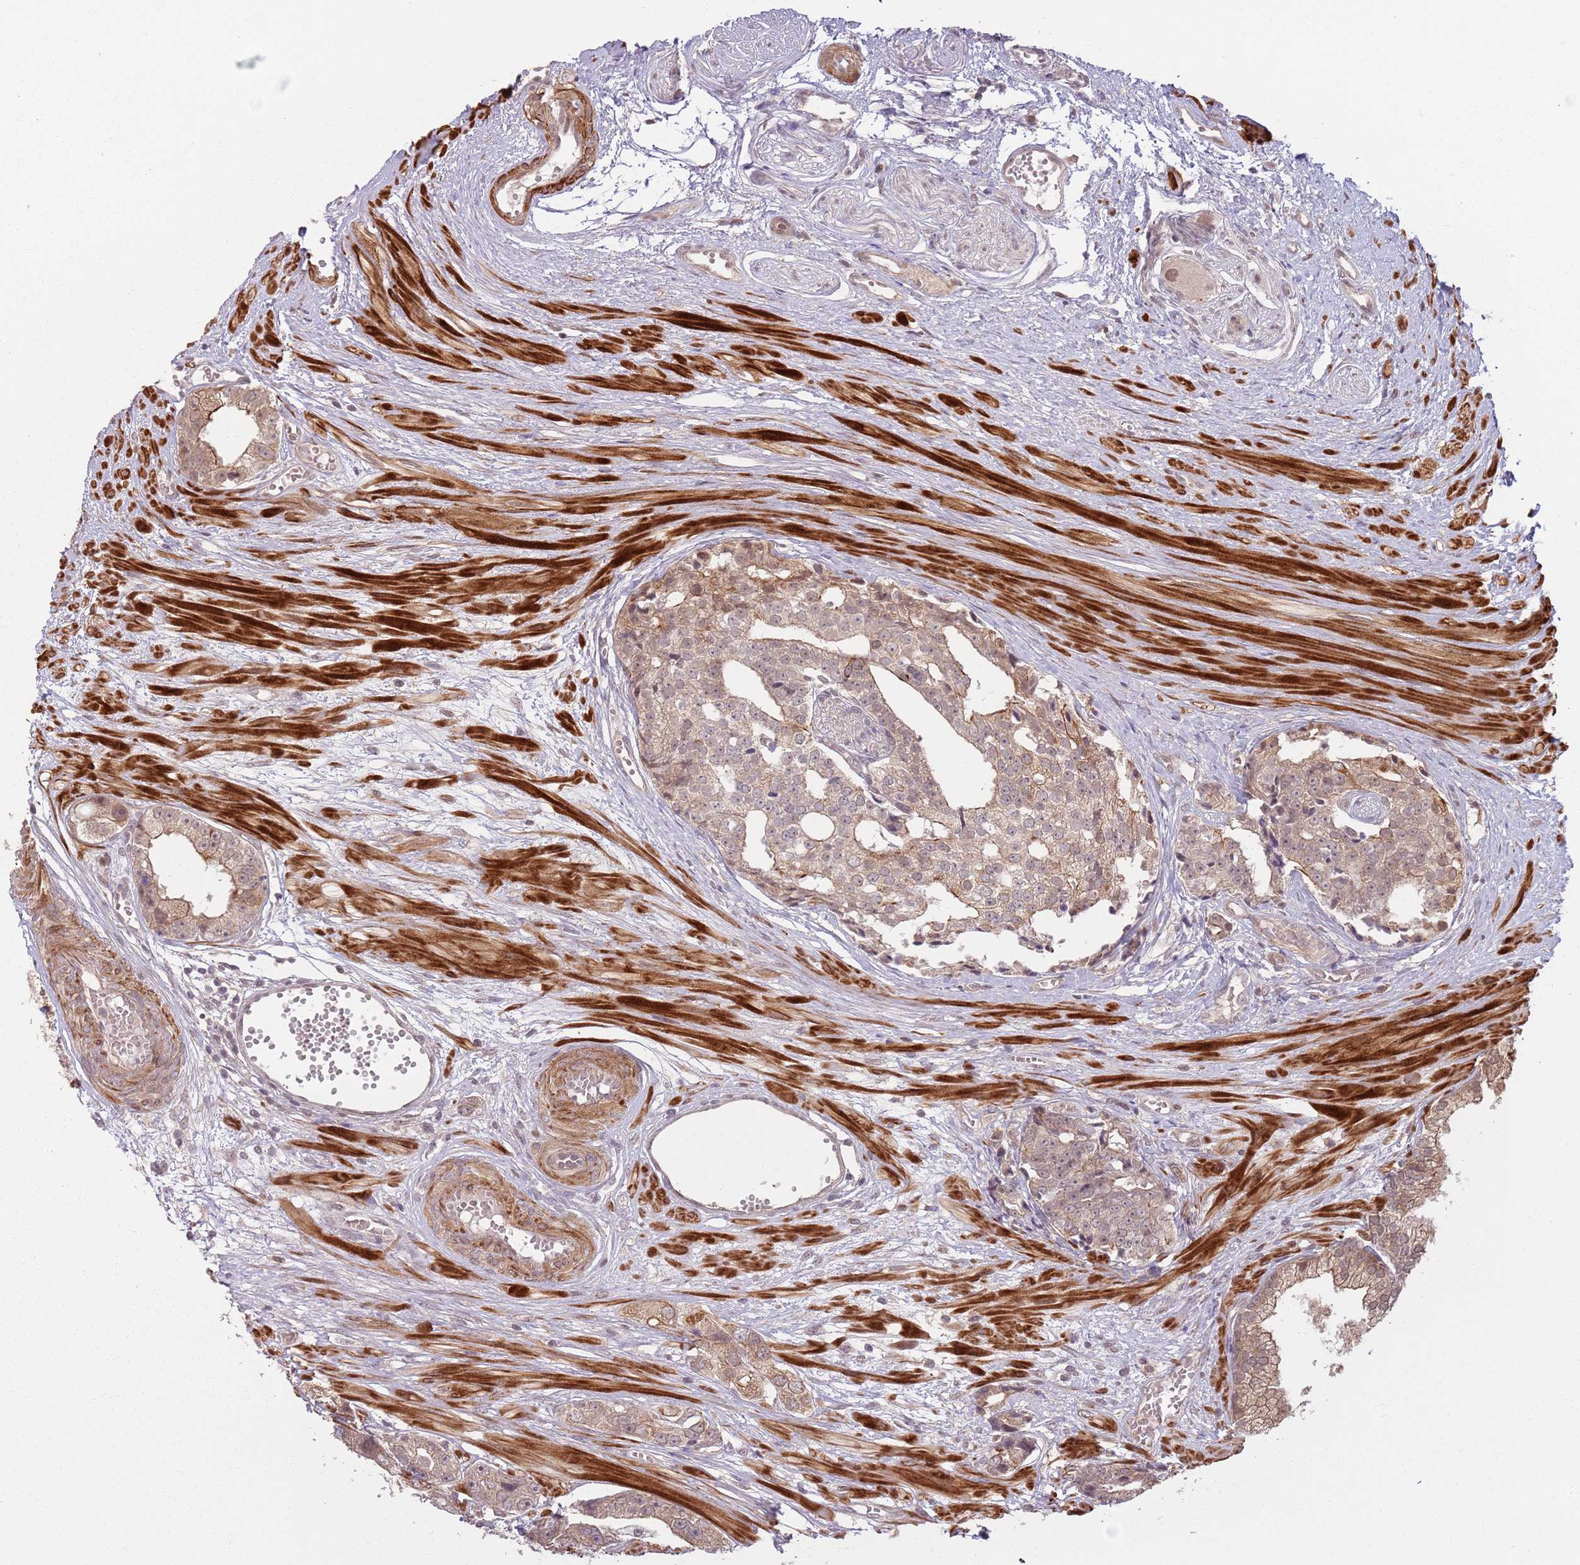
{"staining": {"intensity": "weak", "quantity": ">75%", "location": "cytoplasmic/membranous"}, "tissue": "prostate cancer", "cell_type": "Tumor cells", "image_type": "cancer", "snomed": [{"axis": "morphology", "description": "Adenocarcinoma, High grade"}, {"axis": "topography", "description": "Prostate"}], "caption": "An IHC image of neoplastic tissue is shown. Protein staining in brown shows weak cytoplasmic/membranous positivity in prostate adenocarcinoma (high-grade) within tumor cells.", "gene": "CCDC154", "patient": {"sex": "male", "age": 71}}